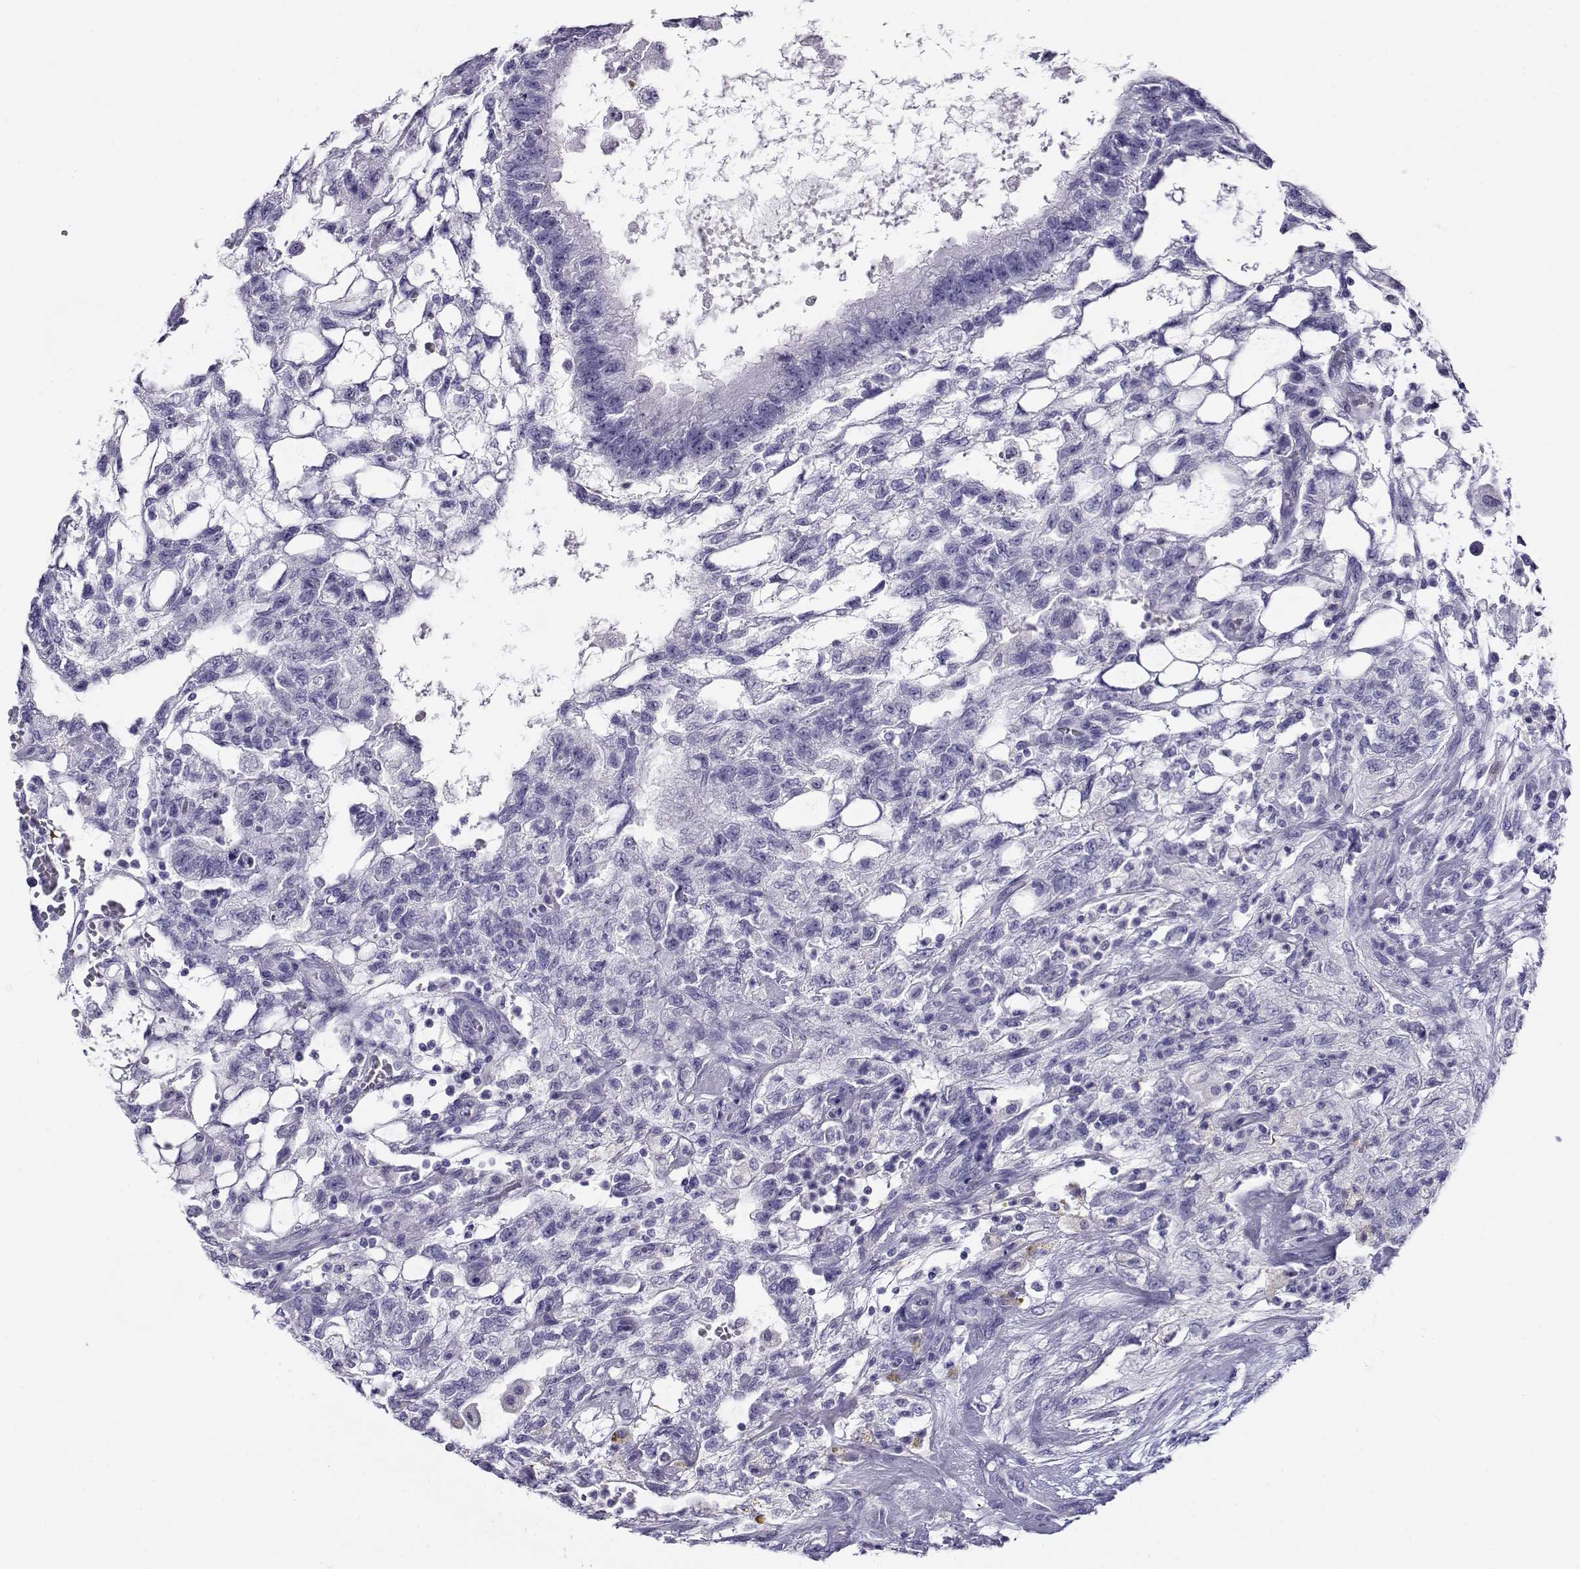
{"staining": {"intensity": "negative", "quantity": "none", "location": "none"}, "tissue": "testis cancer", "cell_type": "Tumor cells", "image_type": "cancer", "snomed": [{"axis": "morphology", "description": "Carcinoma, Embryonal, NOS"}, {"axis": "topography", "description": "Testis"}], "caption": "Immunohistochemistry micrograph of human embryonal carcinoma (testis) stained for a protein (brown), which demonstrates no expression in tumor cells. Brightfield microscopy of immunohistochemistry stained with DAB (brown) and hematoxylin (blue), captured at high magnification.", "gene": "RHOXF2", "patient": {"sex": "male", "age": 32}}